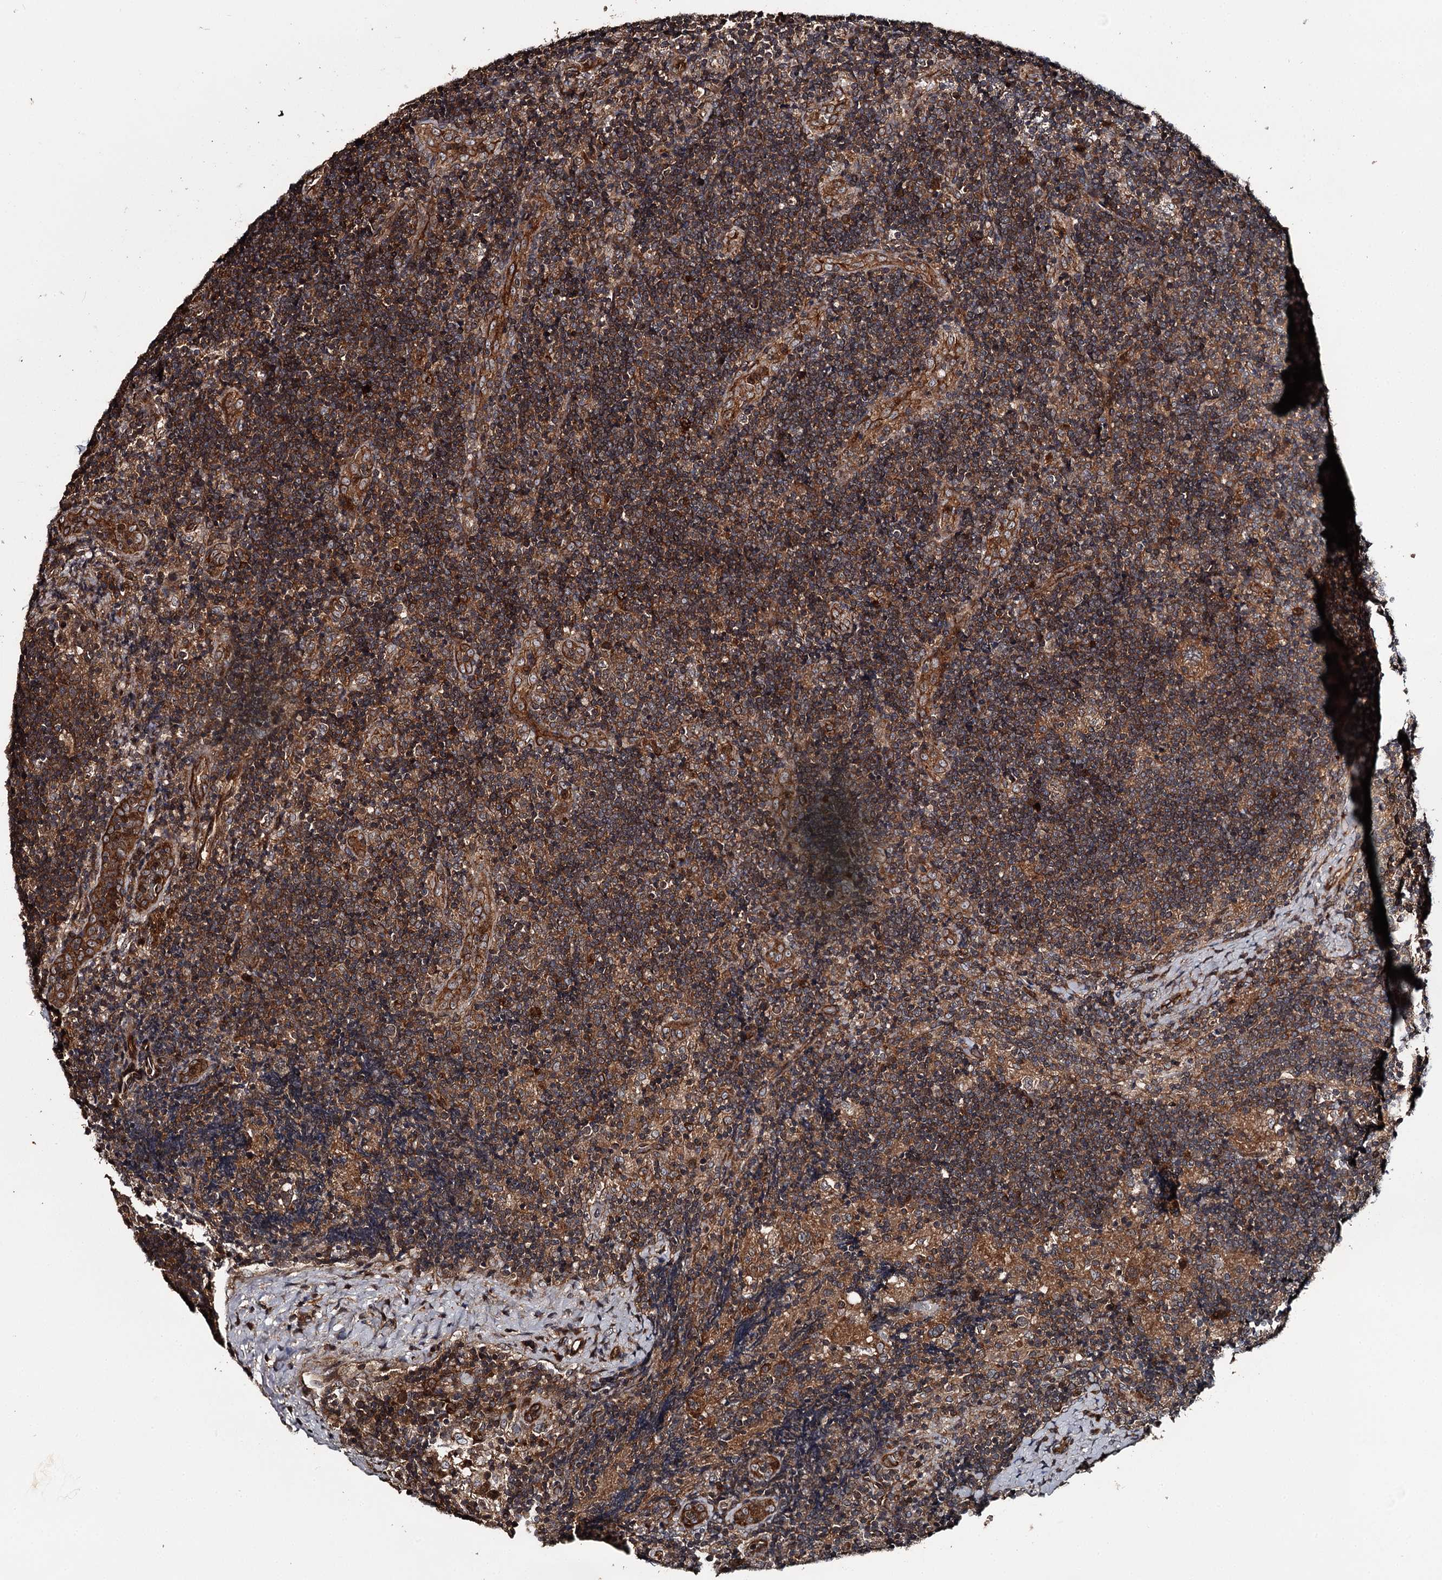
{"staining": {"intensity": "strong", "quantity": ">75%", "location": "cytoplasmic/membranous"}, "tissue": "lymph node", "cell_type": "Non-germinal center cells", "image_type": "normal", "snomed": [{"axis": "morphology", "description": "Normal tissue, NOS"}, {"axis": "topography", "description": "Lymph node"}], "caption": "Human lymph node stained with a brown dye demonstrates strong cytoplasmic/membranous positive expression in approximately >75% of non-germinal center cells.", "gene": "RAB21", "patient": {"sex": "female", "age": 22}}